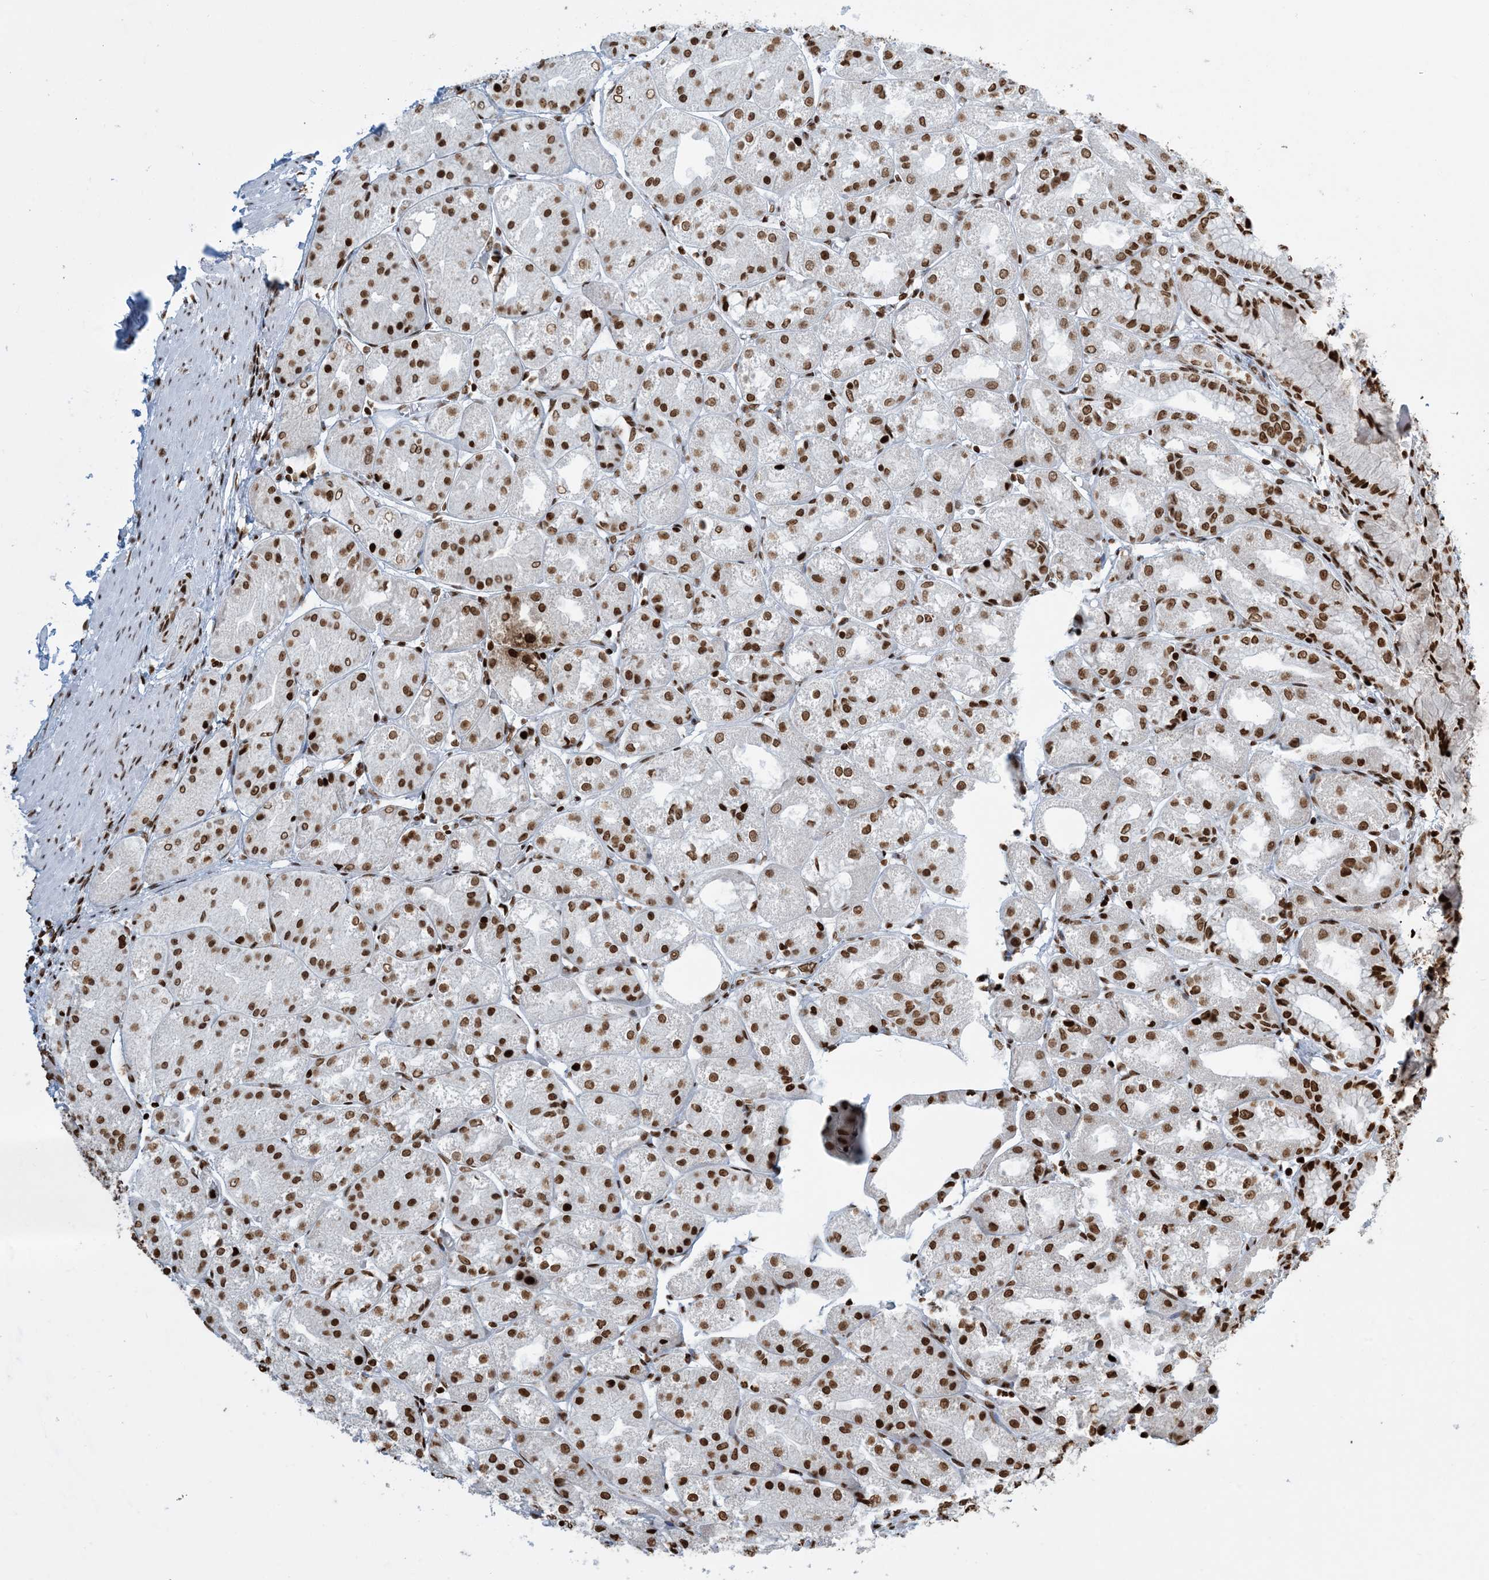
{"staining": {"intensity": "strong", "quantity": ">75%", "location": "nuclear"}, "tissue": "stomach", "cell_type": "Glandular cells", "image_type": "normal", "snomed": [{"axis": "morphology", "description": "Normal tissue, NOS"}, {"axis": "topography", "description": "Stomach, upper"}], "caption": "IHC image of normal stomach stained for a protein (brown), which demonstrates high levels of strong nuclear positivity in approximately >75% of glandular cells.", "gene": "H3", "patient": {"sex": "male", "age": 72}}